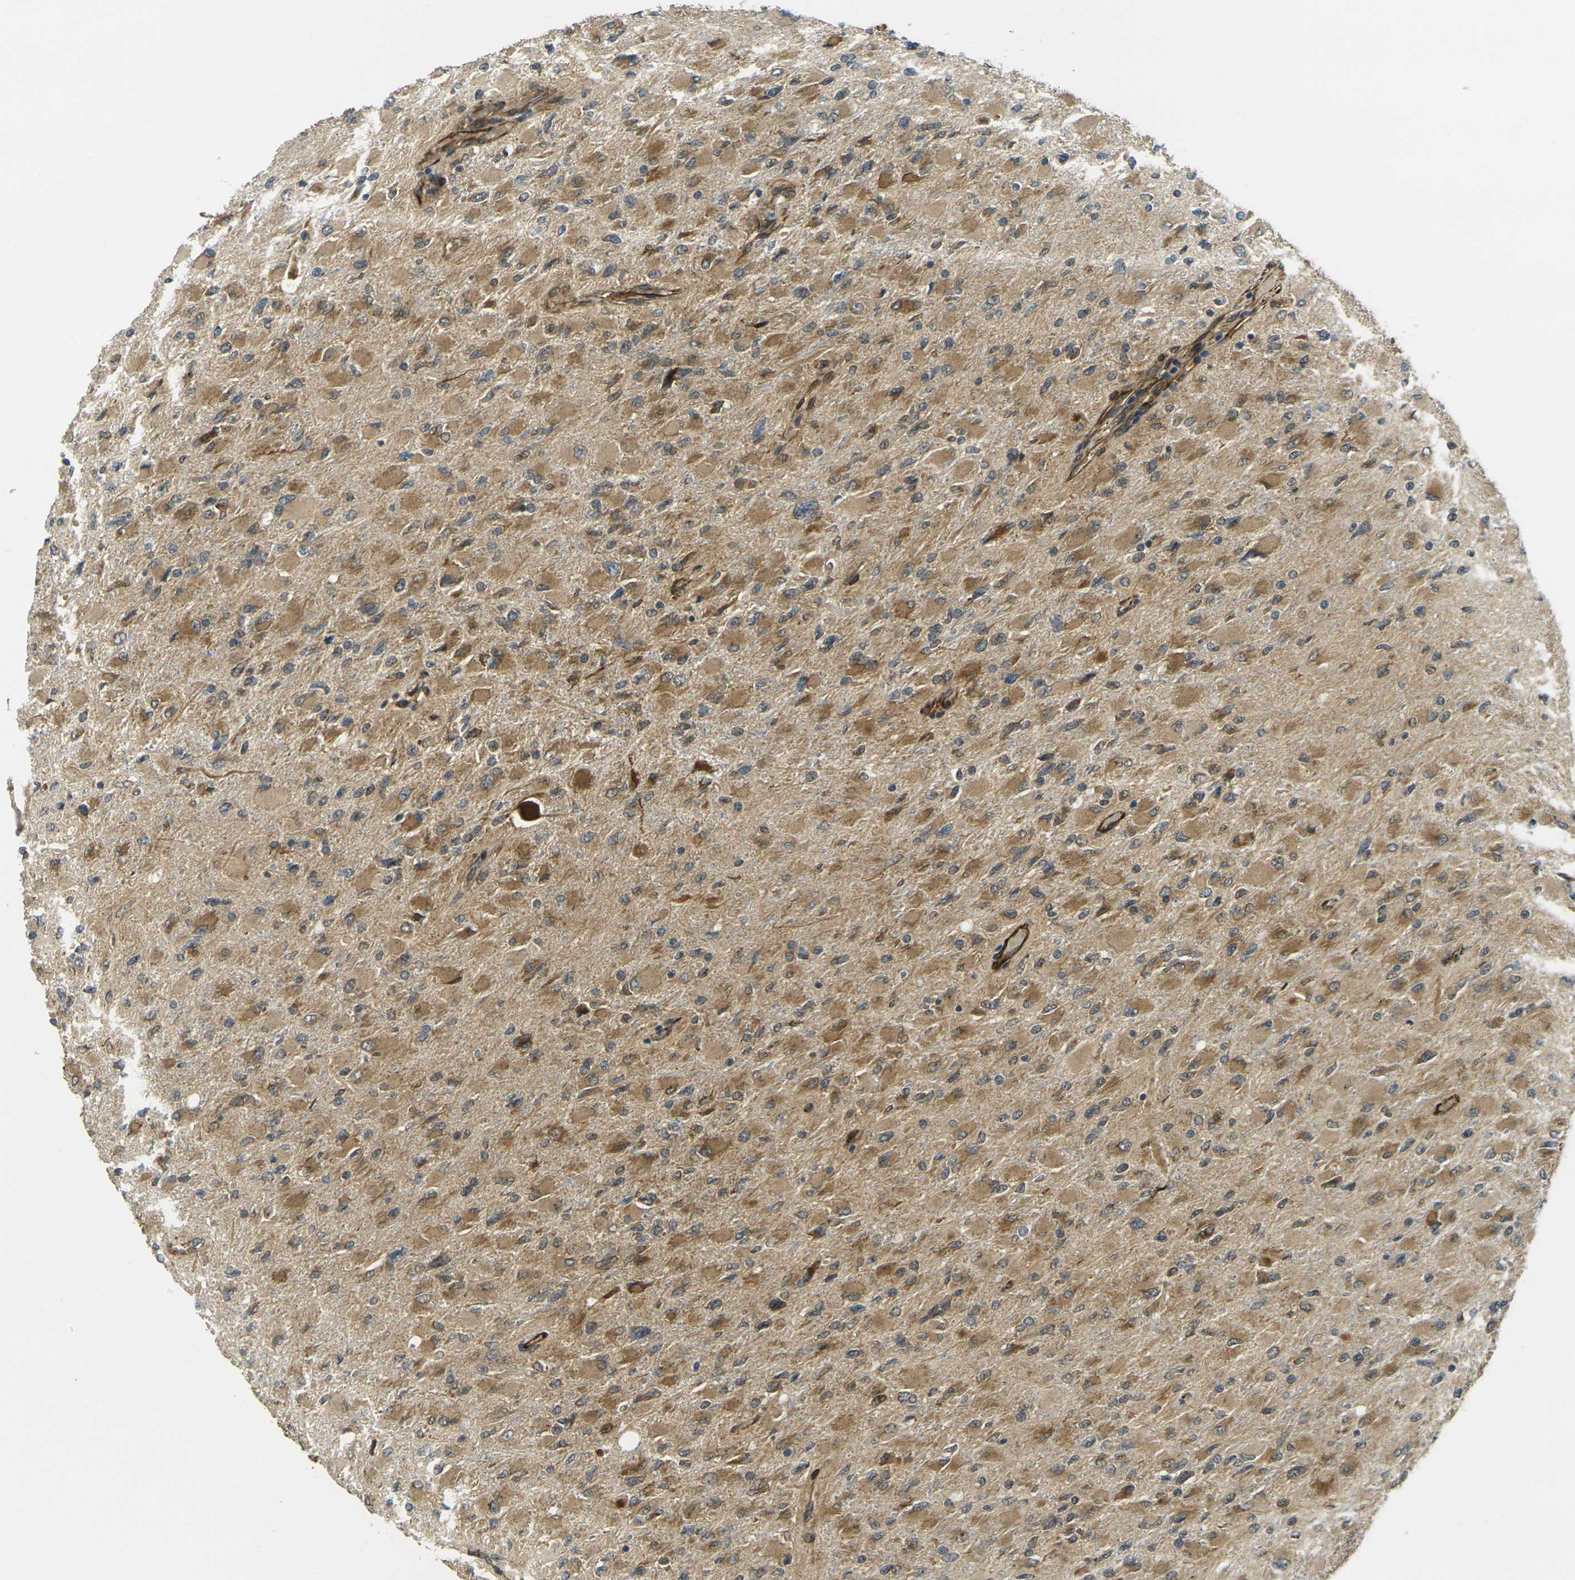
{"staining": {"intensity": "moderate", "quantity": ">75%", "location": "cytoplasmic/membranous"}, "tissue": "glioma", "cell_type": "Tumor cells", "image_type": "cancer", "snomed": [{"axis": "morphology", "description": "Glioma, malignant, High grade"}, {"axis": "topography", "description": "Cerebral cortex"}], "caption": "Glioma stained with IHC demonstrates moderate cytoplasmic/membranous staining in about >75% of tumor cells.", "gene": "FUT11", "patient": {"sex": "female", "age": 36}}